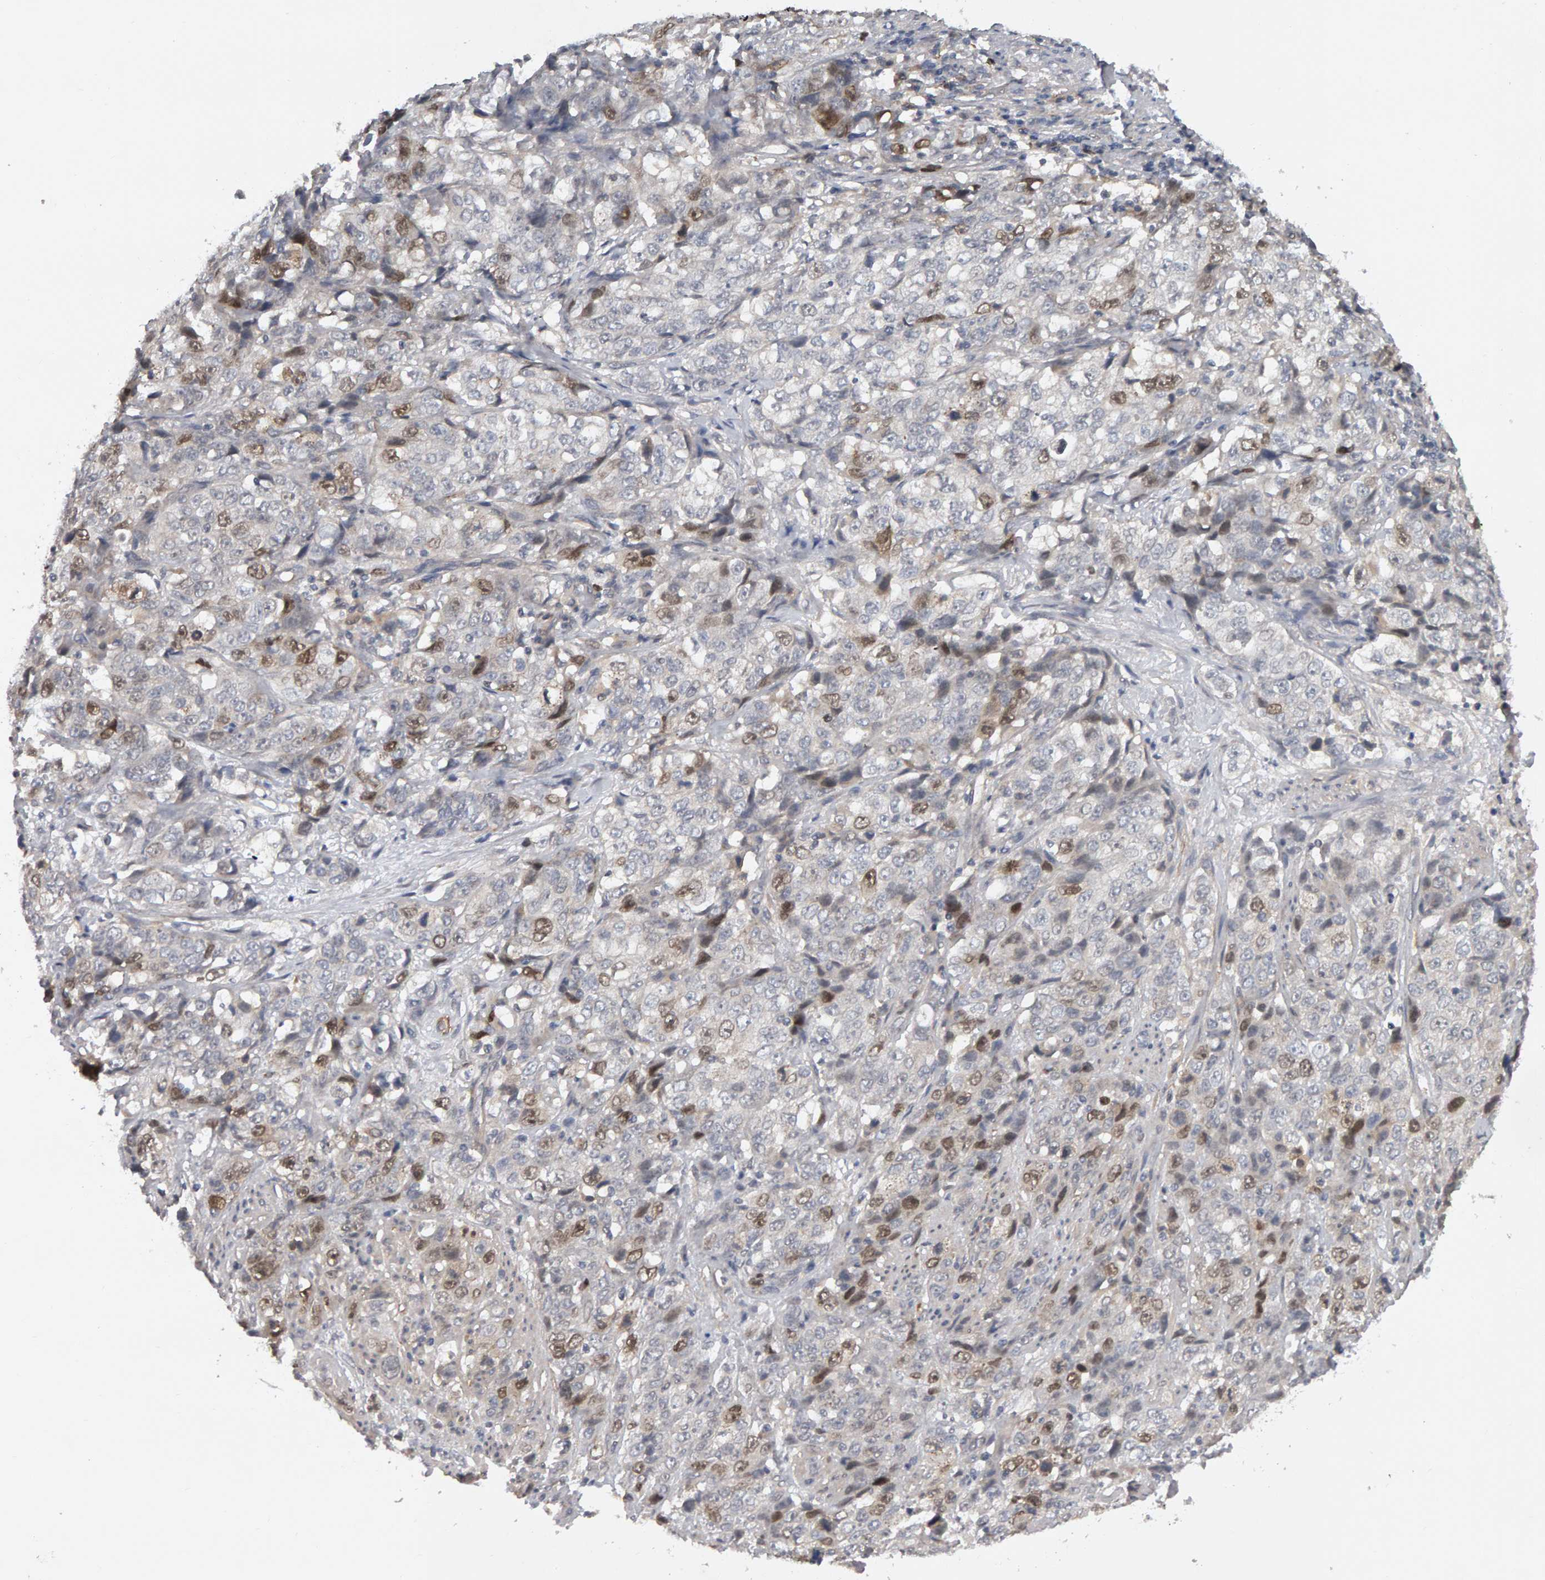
{"staining": {"intensity": "moderate", "quantity": "25%-75%", "location": "nuclear"}, "tissue": "stomach cancer", "cell_type": "Tumor cells", "image_type": "cancer", "snomed": [{"axis": "morphology", "description": "Adenocarcinoma, NOS"}, {"axis": "topography", "description": "Stomach"}], "caption": "Protein staining by immunohistochemistry (IHC) shows moderate nuclear positivity in approximately 25%-75% of tumor cells in adenocarcinoma (stomach).", "gene": "CDCA5", "patient": {"sex": "male", "age": 48}}